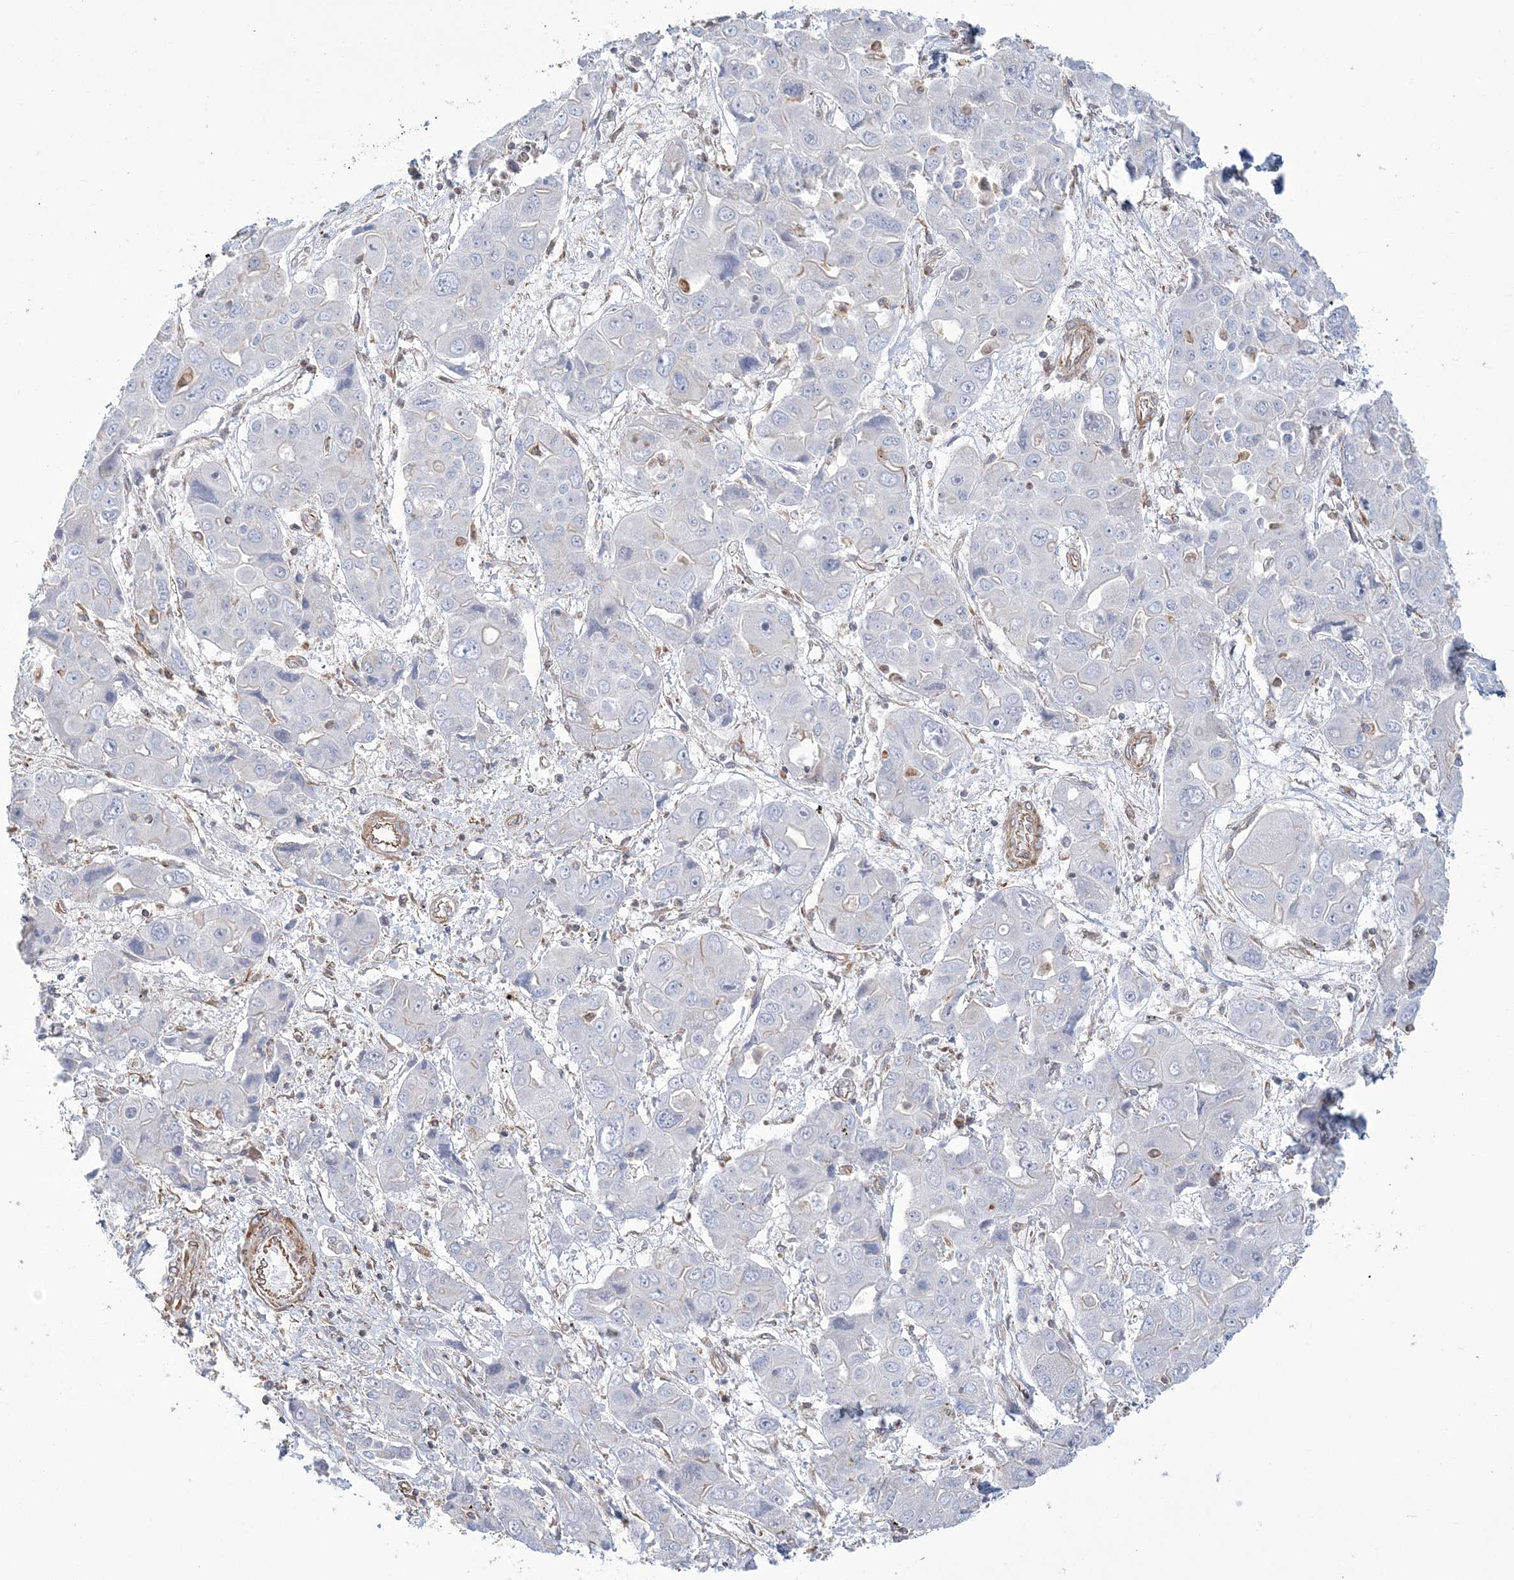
{"staining": {"intensity": "negative", "quantity": "none", "location": "none"}, "tissue": "liver cancer", "cell_type": "Tumor cells", "image_type": "cancer", "snomed": [{"axis": "morphology", "description": "Cholangiocarcinoma"}, {"axis": "topography", "description": "Liver"}], "caption": "Immunohistochemistry micrograph of neoplastic tissue: human liver cholangiocarcinoma stained with DAB (3,3'-diaminobenzidine) exhibits no significant protein expression in tumor cells.", "gene": "ZNF821", "patient": {"sex": "male", "age": 67}}